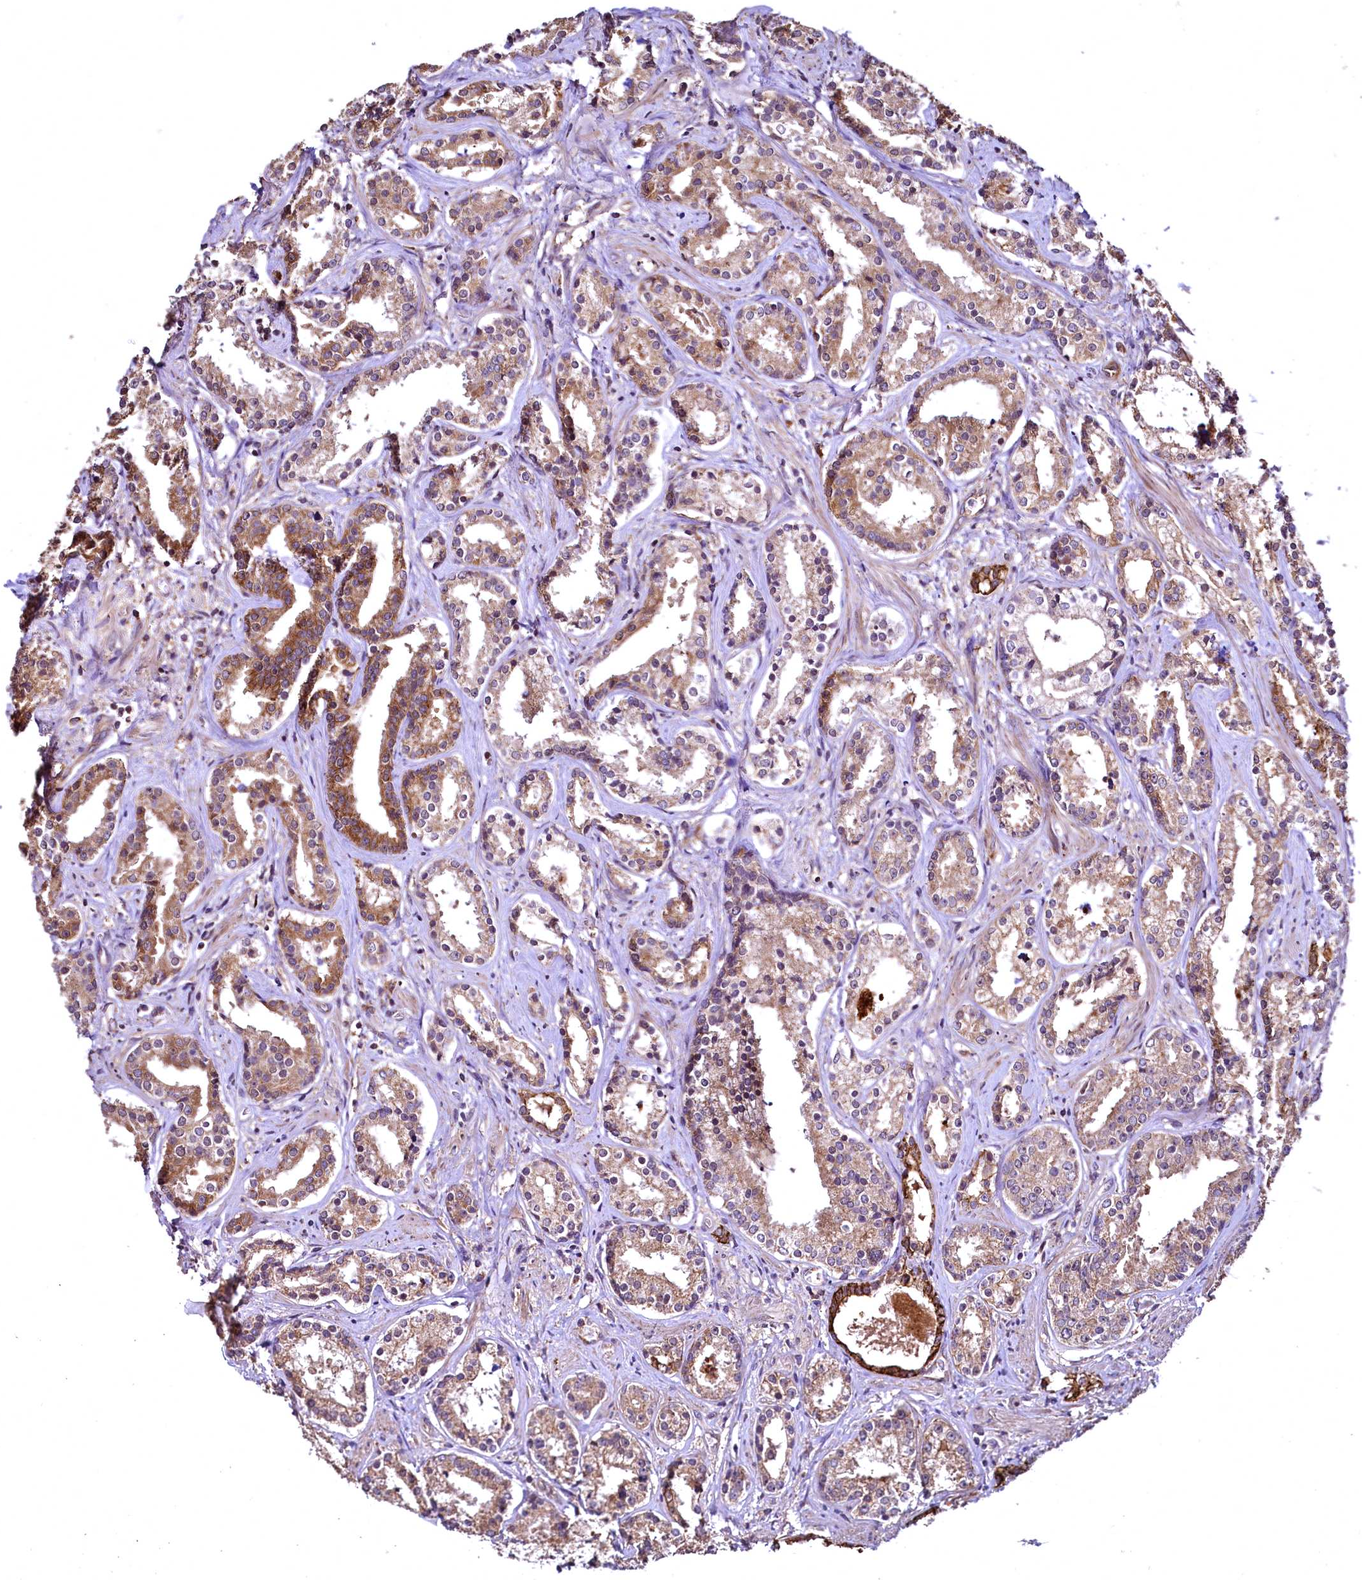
{"staining": {"intensity": "moderate", "quantity": ">75%", "location": "cytoplasmic/membranous"}, "tissue": "prostate cancer", "cell_type": "Tumor cells", "image_type": "cancer", "snomed": [{"axis": "morphology", "description": "Adenocarcinoma, High grade"}, {"axis": "topography", "description": "Prostate"}], "caption": "The photomicrograph reveals immunohistochemical staining of prostate high-grade adenocarcinoma. There is moderate cytoplasmic/membranous expression is present in about >75% of tumor cells. (Brightfield microscopy of DAB IHC at high magnification).", "gene": "TBCEL", "patient": {"sex": "male", "age": 58}}